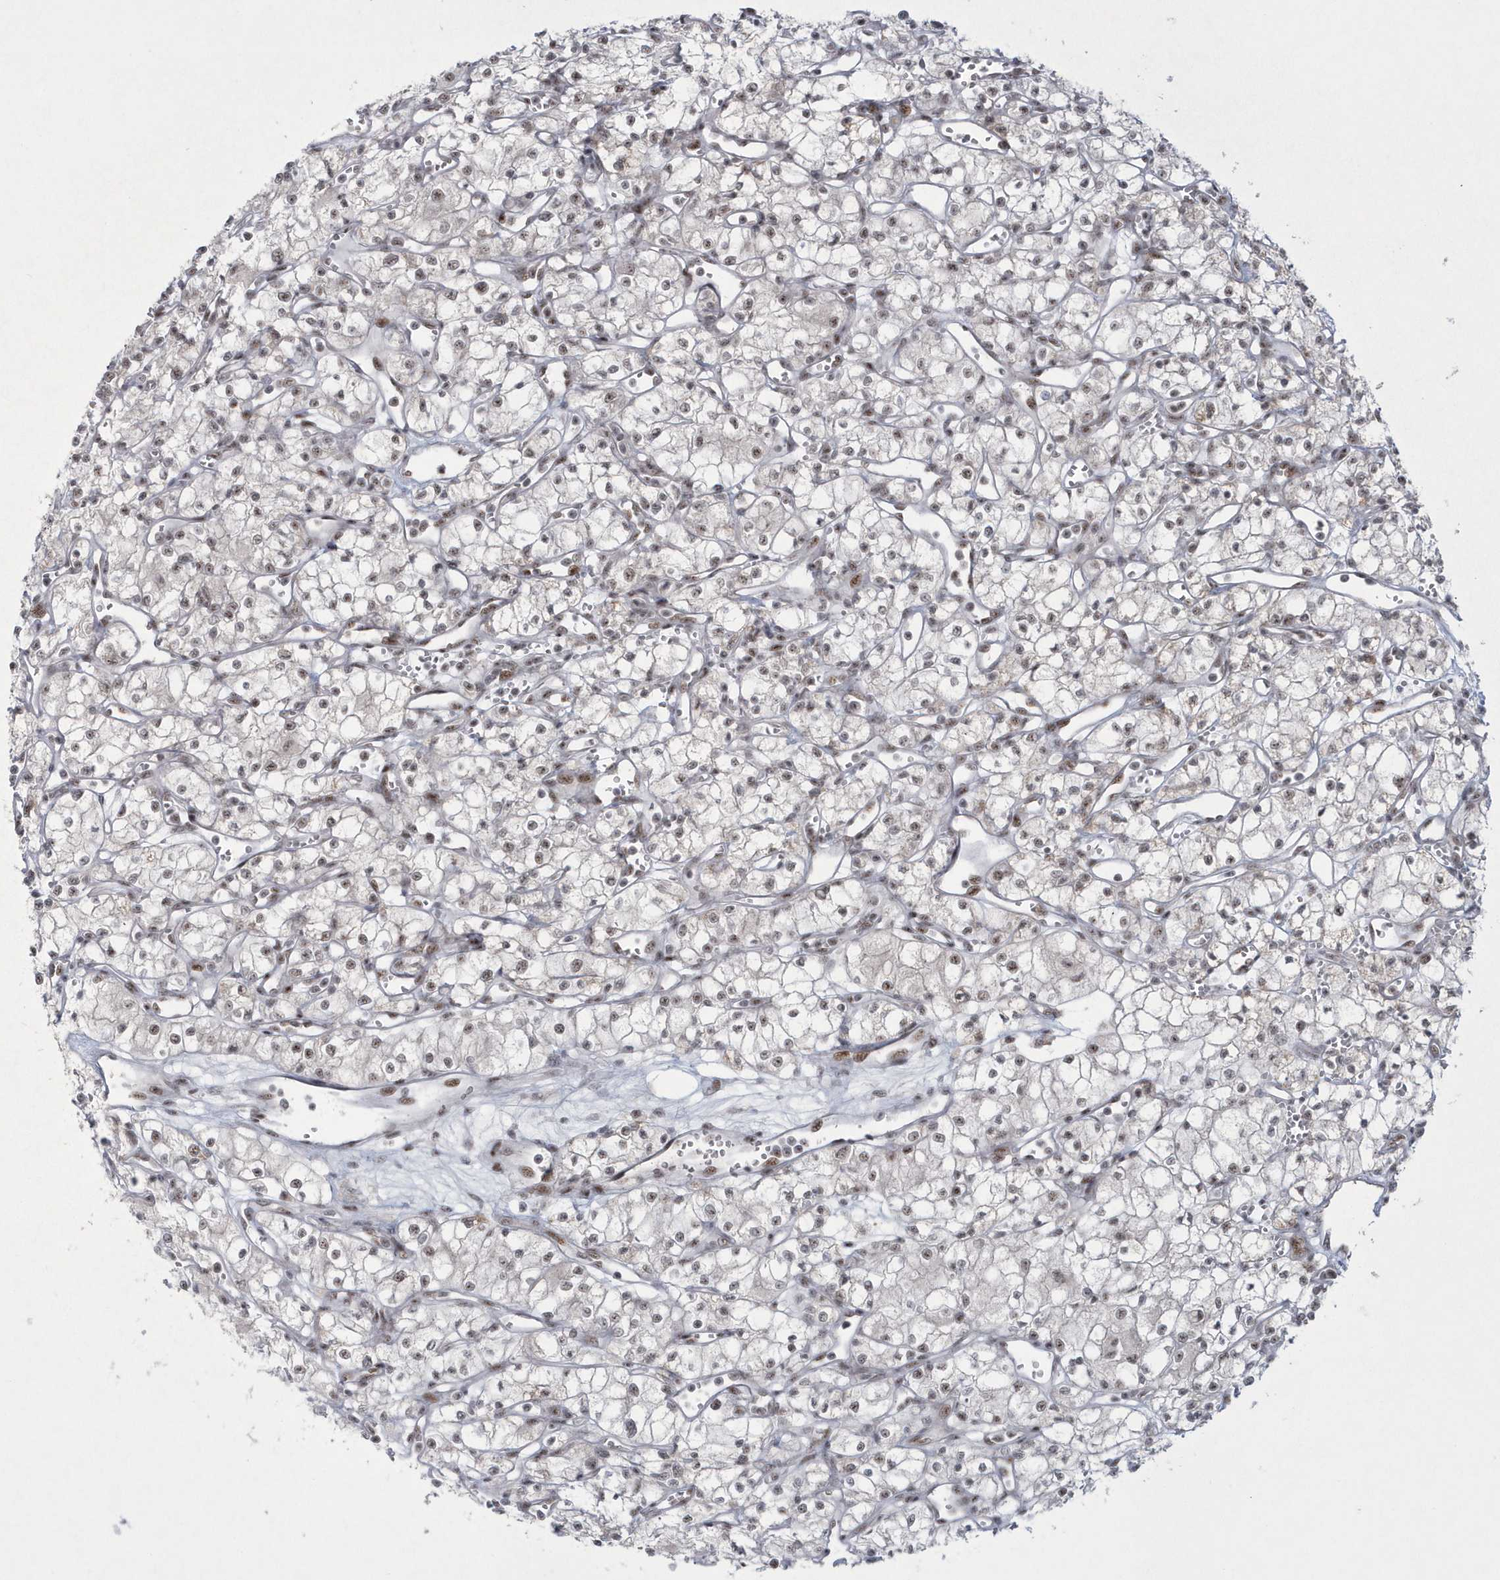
{"staining": {"intensity": "weak", "quantity": "25%-75%", "location": "nuclear"}, "tissue": "renal cancer", "cell_type": "Tumor cells", "image_type": "cancer", "snomed": [{"axis": "morphology", "description": "Adenocarcinoma, NOS"}, {"axis": "topography", "description": "Kidney"}], "caption": "Immunohistochemistry micrograph of neoplastic tissue: adenocarcinoma (renal) stained using immunohistochemistry (IHC) demonstrates low levels of weak protein expression localized specifically in the nuclear of tumor cells, appearing as a nuclear brown color.", "gene": "KDM6B", "patient": {"sex": "male", "age": 59}}